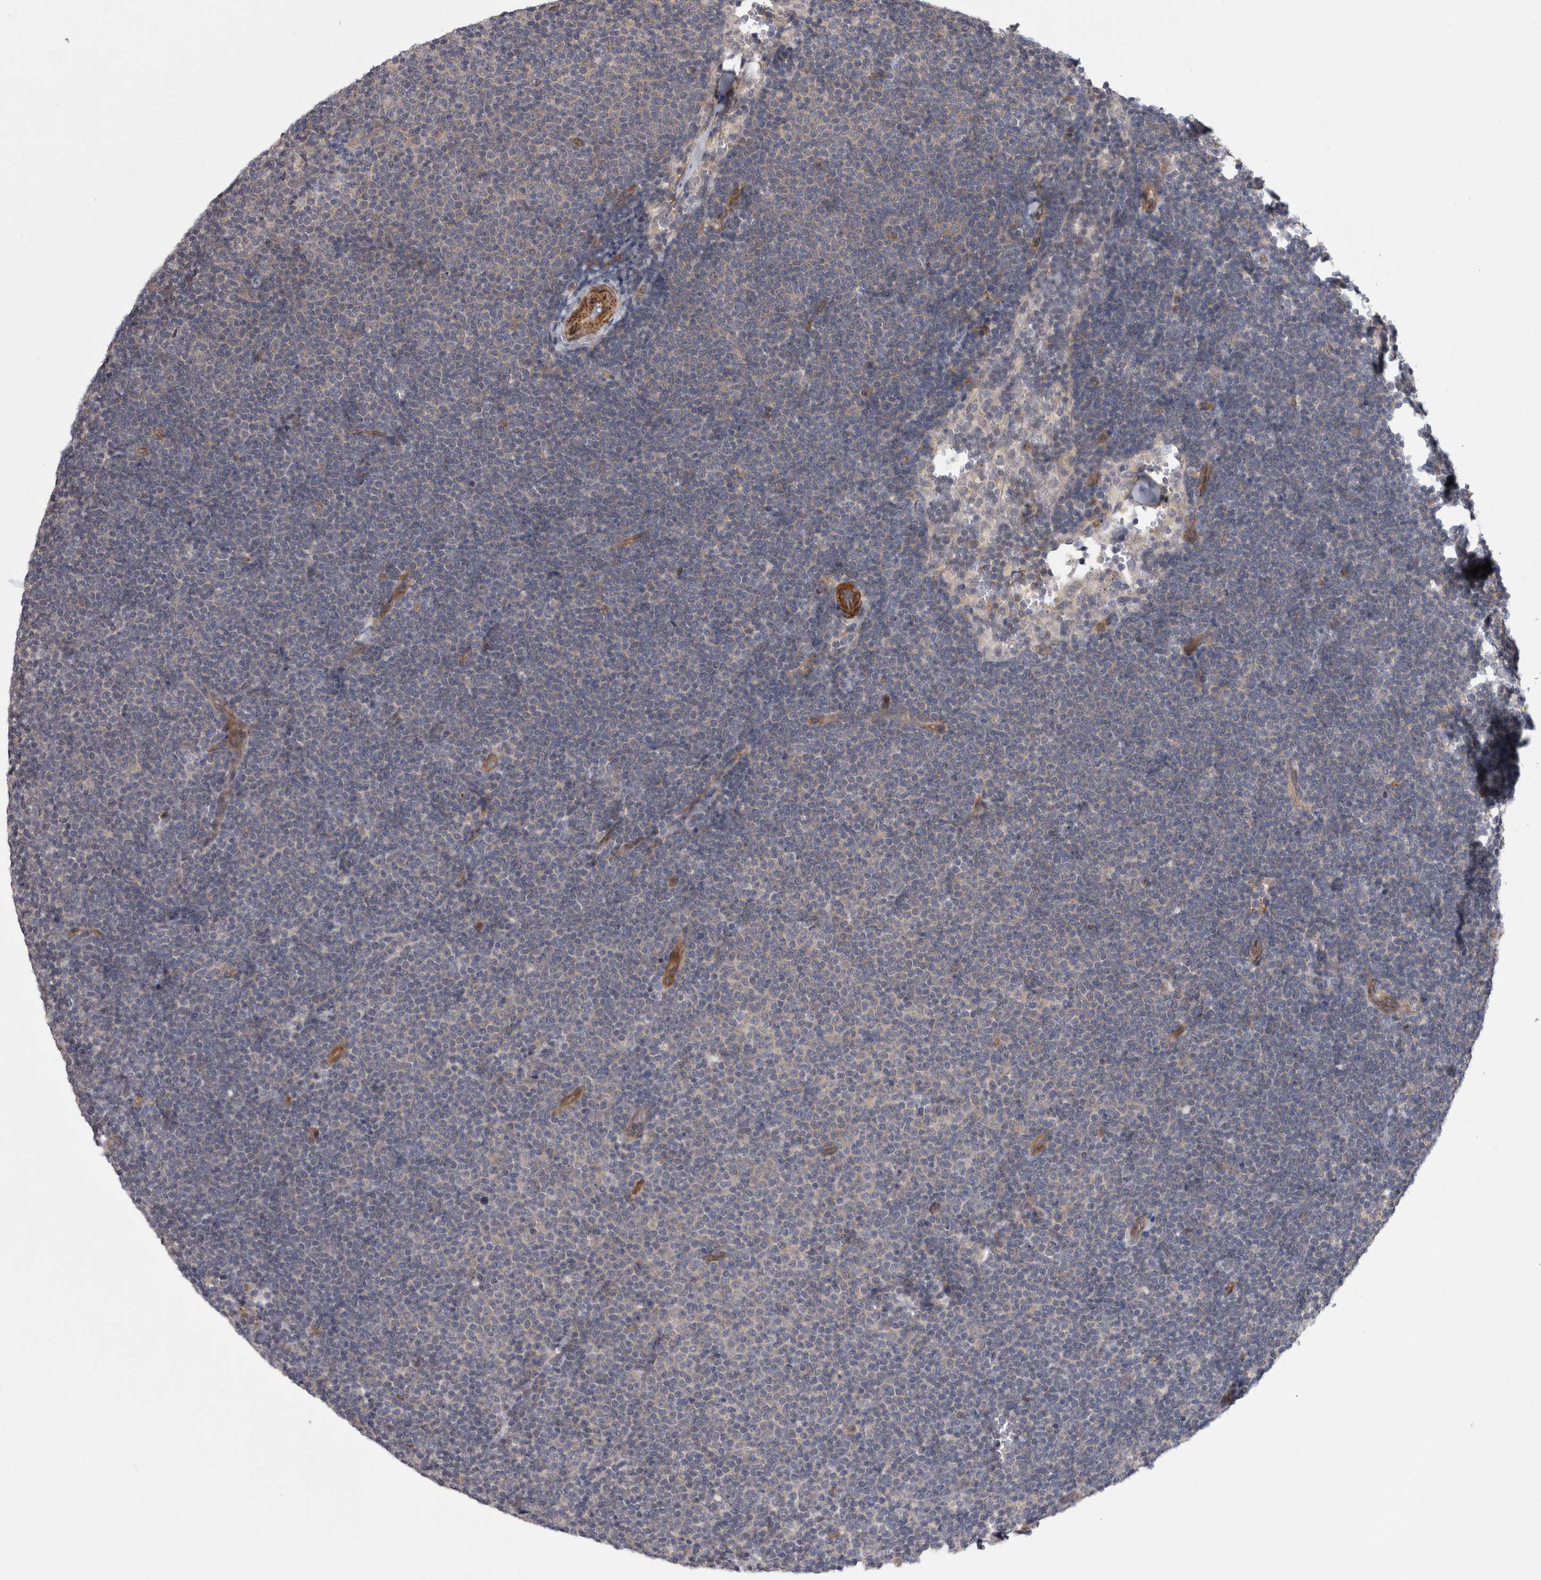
{"staining": {"intensity": "negative", "quantity": "none", "location": "none"}, "tissue": "lymphoma", "cell_type": "Tumor cells", "image_type": "cancer", "snomed": [{"axis": "morphology", "description": "Malignant lymphoma, non-Hodgkin's type, Low grade"}, {"axis": "topography", "description": "Lymph node"}], "caption": "IHC histopathology image of human low-grade malignant lymphoma, non-Hodgkin's type stained for a protein (brown), which demonstrates no expression in tumor cells.", "gene": "DDX6", "patient": {"sex": "female", "age": 53}}